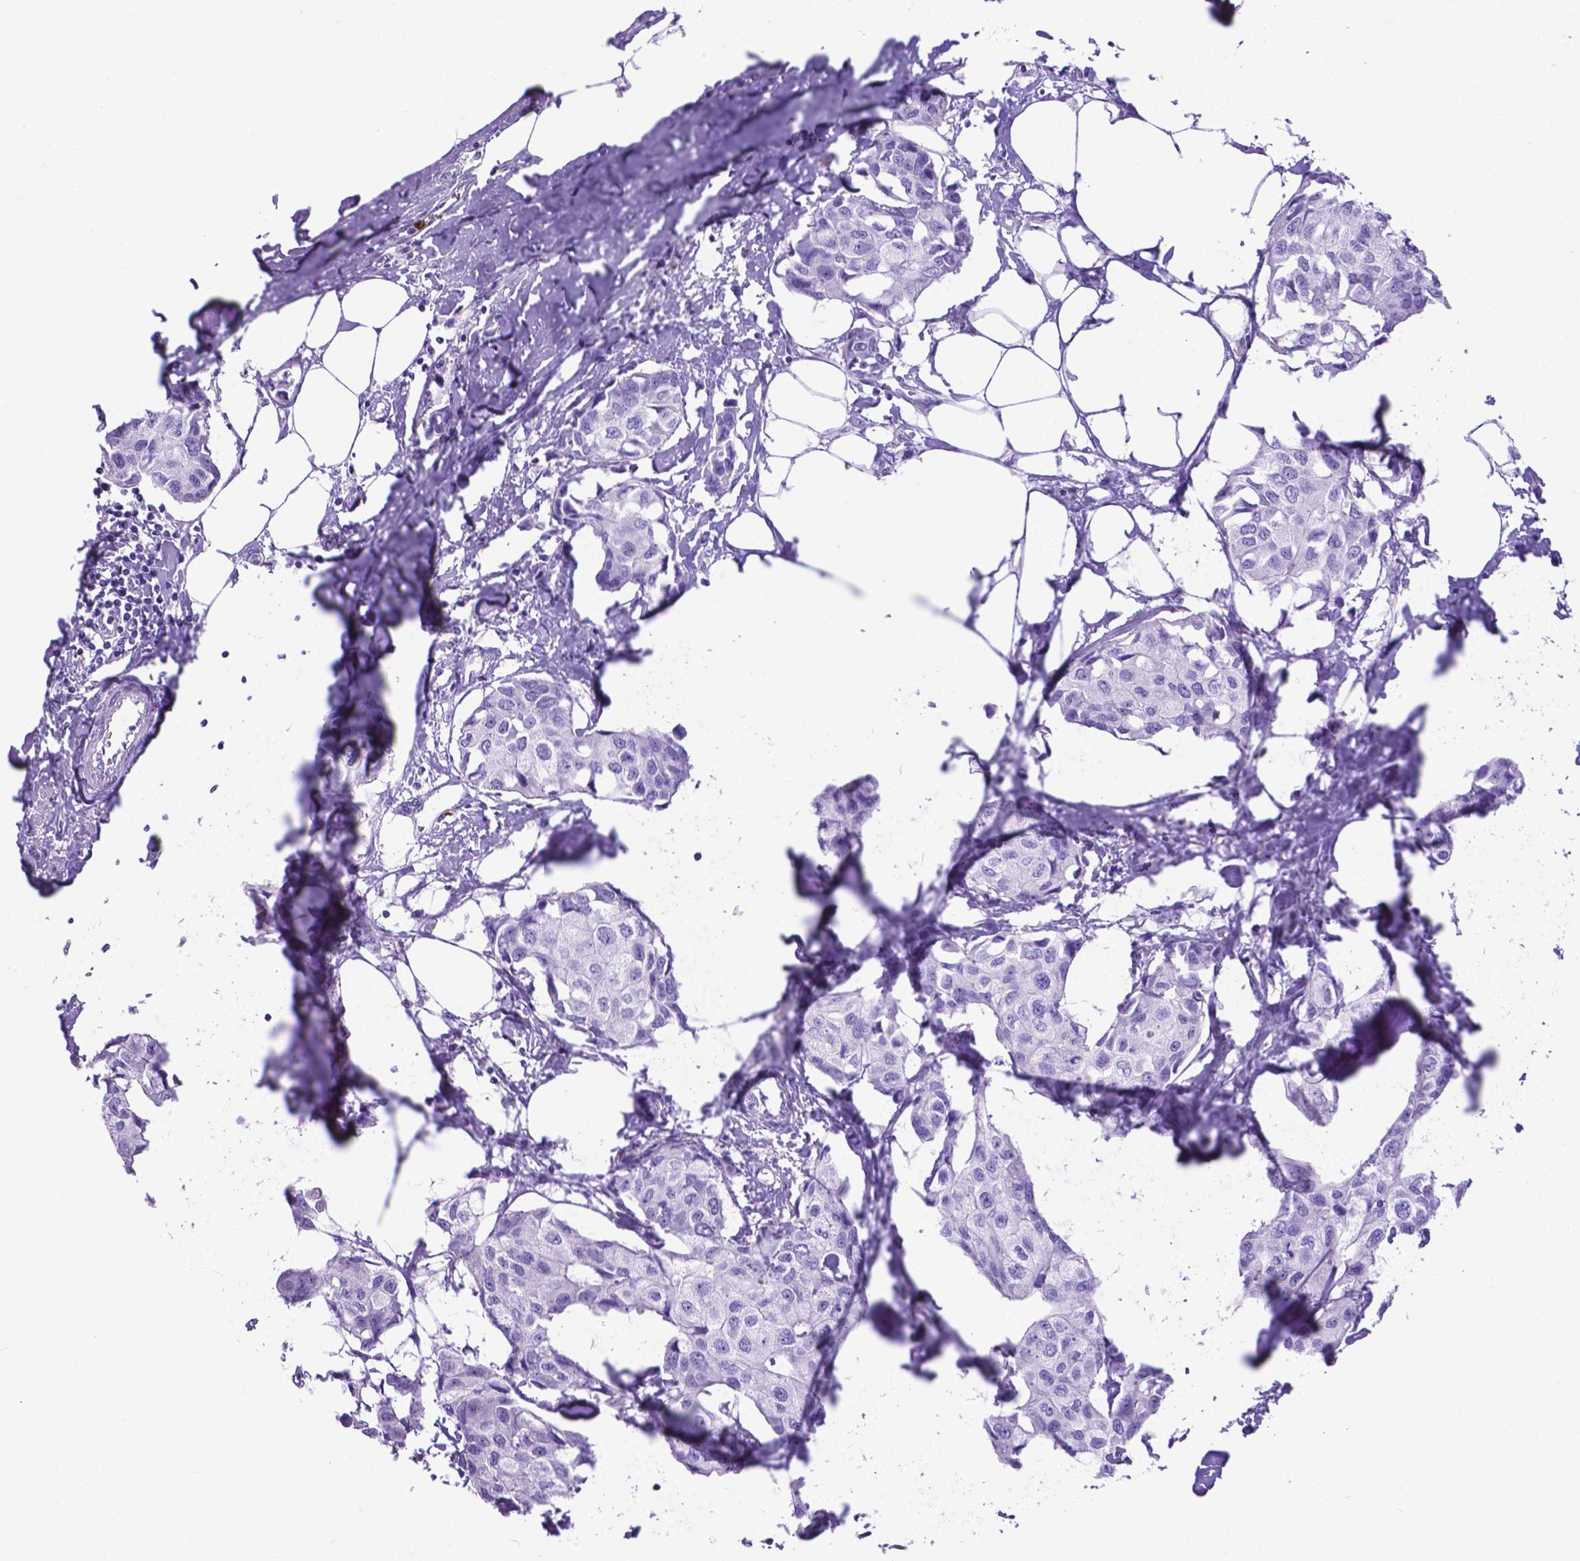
{"staining": {"intensity": "negative", "quantity": "none", "location": "none"}, "tissue": "breast cancer", "cell_type": "Tumor cells", "image_type": "cancer", "snomed": [{"axis": "morphology", "description": "Duct carcinoma"}, {"axis": "topography", "description": "Breast"}], "caption": "Immunohistochemistry image of neoplastic tissue: human infiltrating ductal carcinoma (breast) stained with DAB (3,3'-diaminobenzidine) demonstrates no significant protein staining in tumor cells. Brightfield microscopy of immunohistochemistry stained with DAB (3,3'-diaminobenzidine) (brown) and hematoxylin (blue), captured at high magnification.", "gene": "LZTR1", "patient": {"sex": "female", "age": 80}}